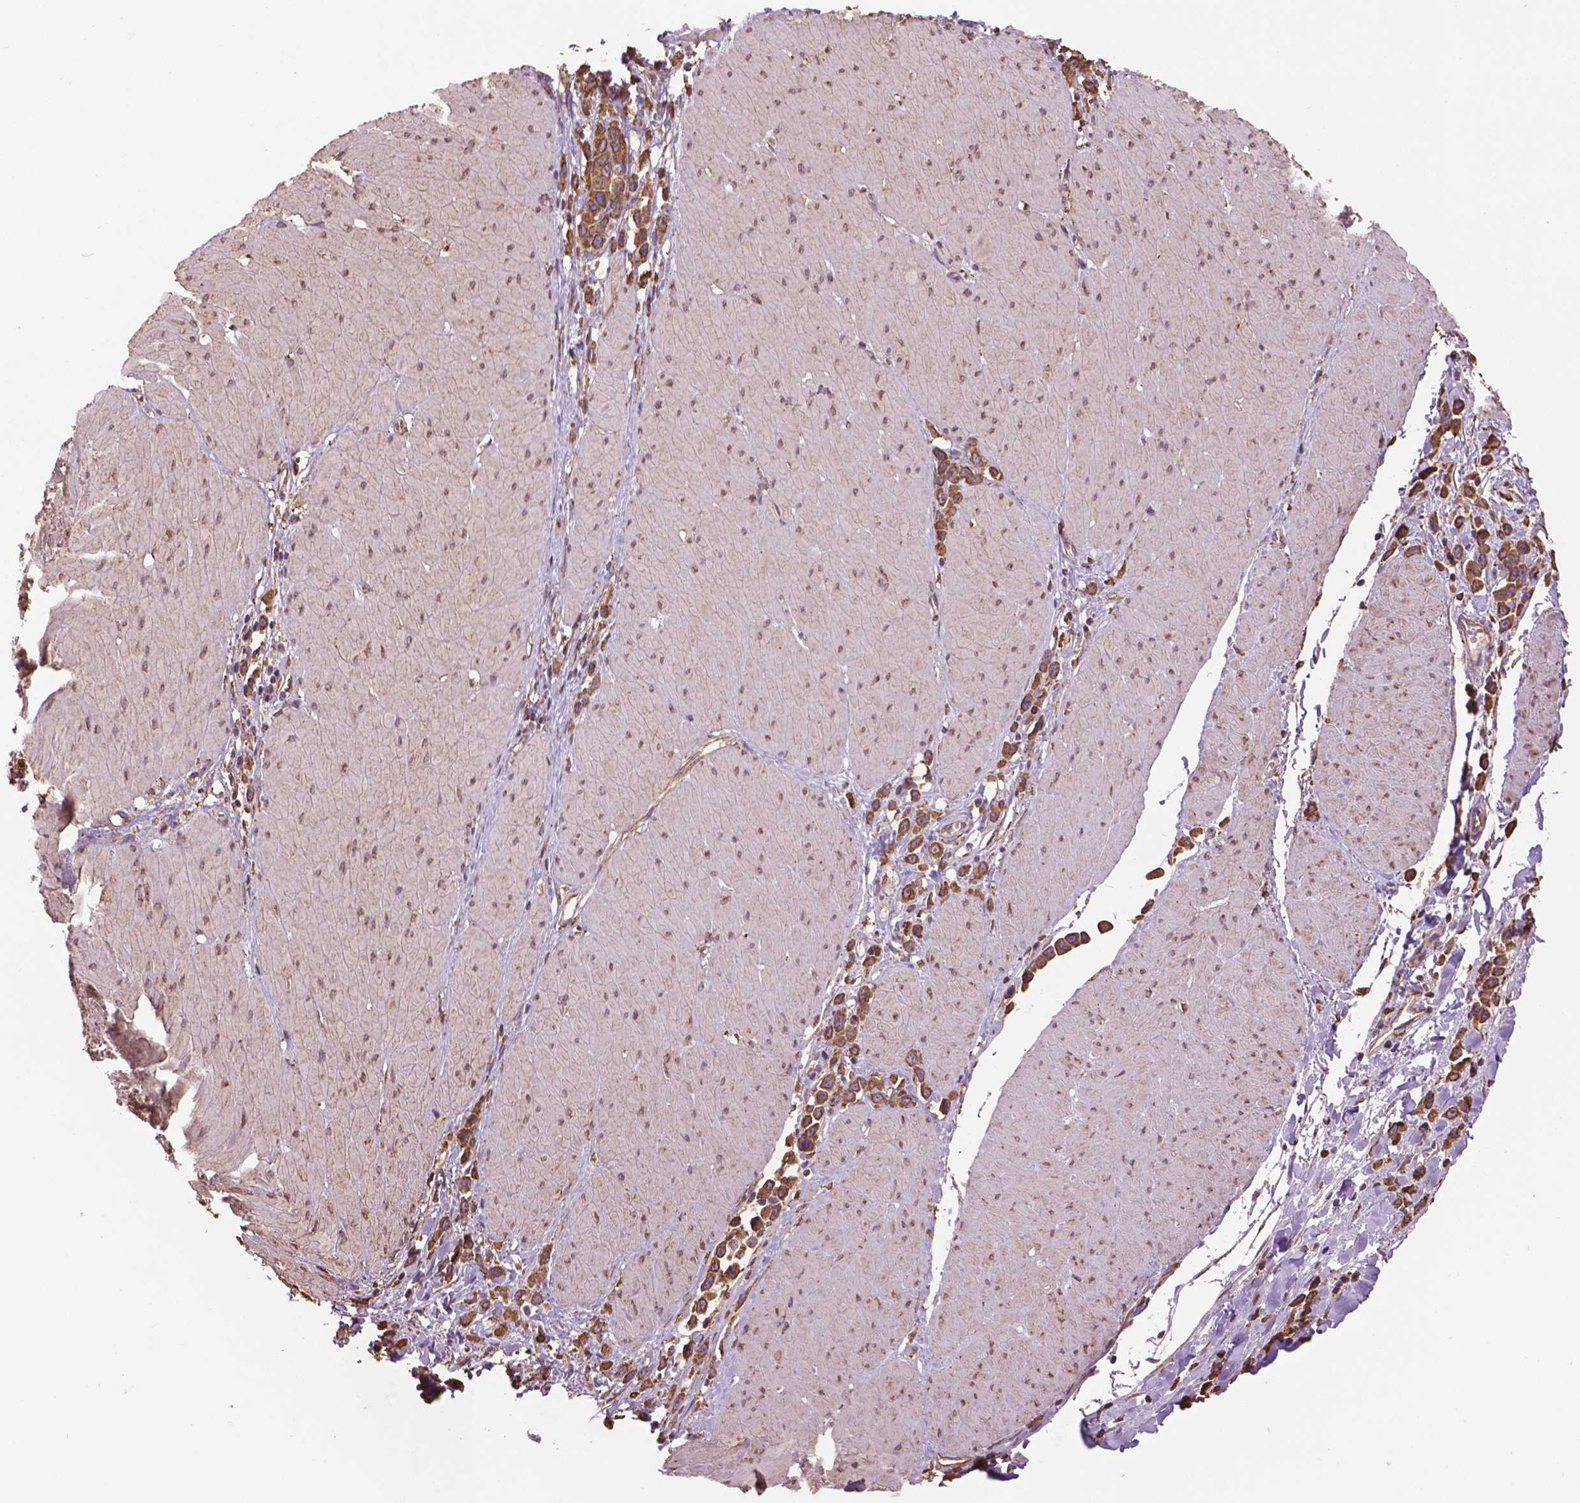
{"staining": {"intensity": "moderate", "quantity": ">75%", "location": "cytoplasmic/membranous"}, "tissue": "stomach cancer", "cell_type": "Tumor cells", "image_type": "cancer", "snomed": [{"axis": "morphology", "description": "Adenocarcinoma, NOS"}, {"axis": "topography", "description": "Stomach"}], "caption": "A photomicrograph of human stomach adenocarcinoma stained for a protein exhibits moderate cytoplasmic/membranous brown staining in tumor cells. The protein is shown in brown color, while the nuclei are stained blue.", "gene": "PPP2R5E", "patient": {"sex": "male", "age": 47}}